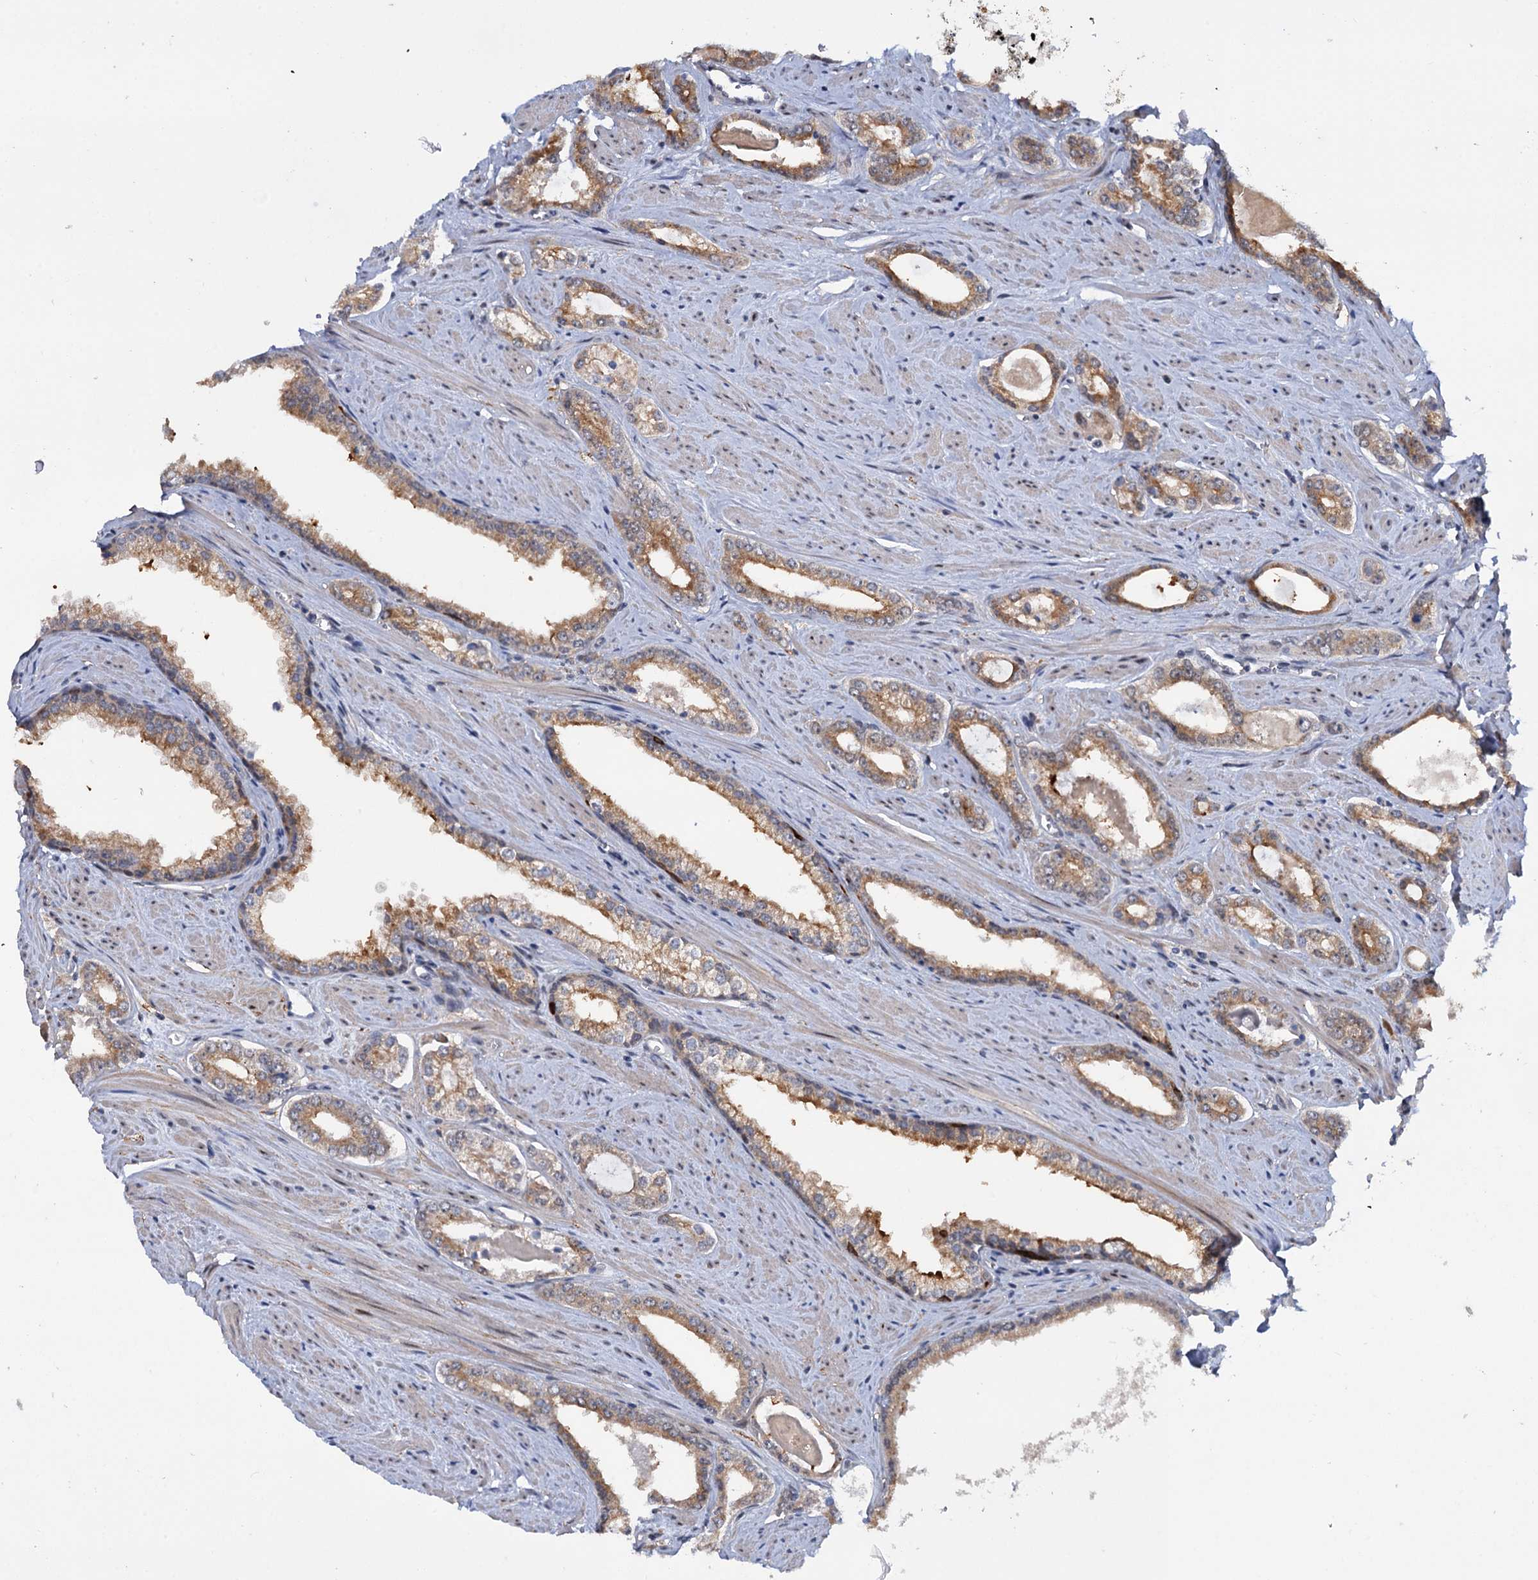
{"staining": {"intensity": "moderate", "quantity": ">75%", "location": "cytoplasmic/membranous"}, "tissue": "prostate cancer", "cell_type": "Tumor cells", "image_type": "cancer", "snomed": [{"axis": "morphology", "description": "Adenocarcinoma, Low grade"}, {"axis": "topography", "description": "Prostate and seminal vesicle, NOS"}], "caption": "Immunohistochemistry (IHC) of prostate cancer demonstrates medium levels of moderate cytoplasmic/membranous positivity in approximately >75% of tumor cells. (Brightfield microscopy of DAB IHC at high magnification).", "gene": "MID1IP1", "patient": {"sex": "male", "age": 60}}